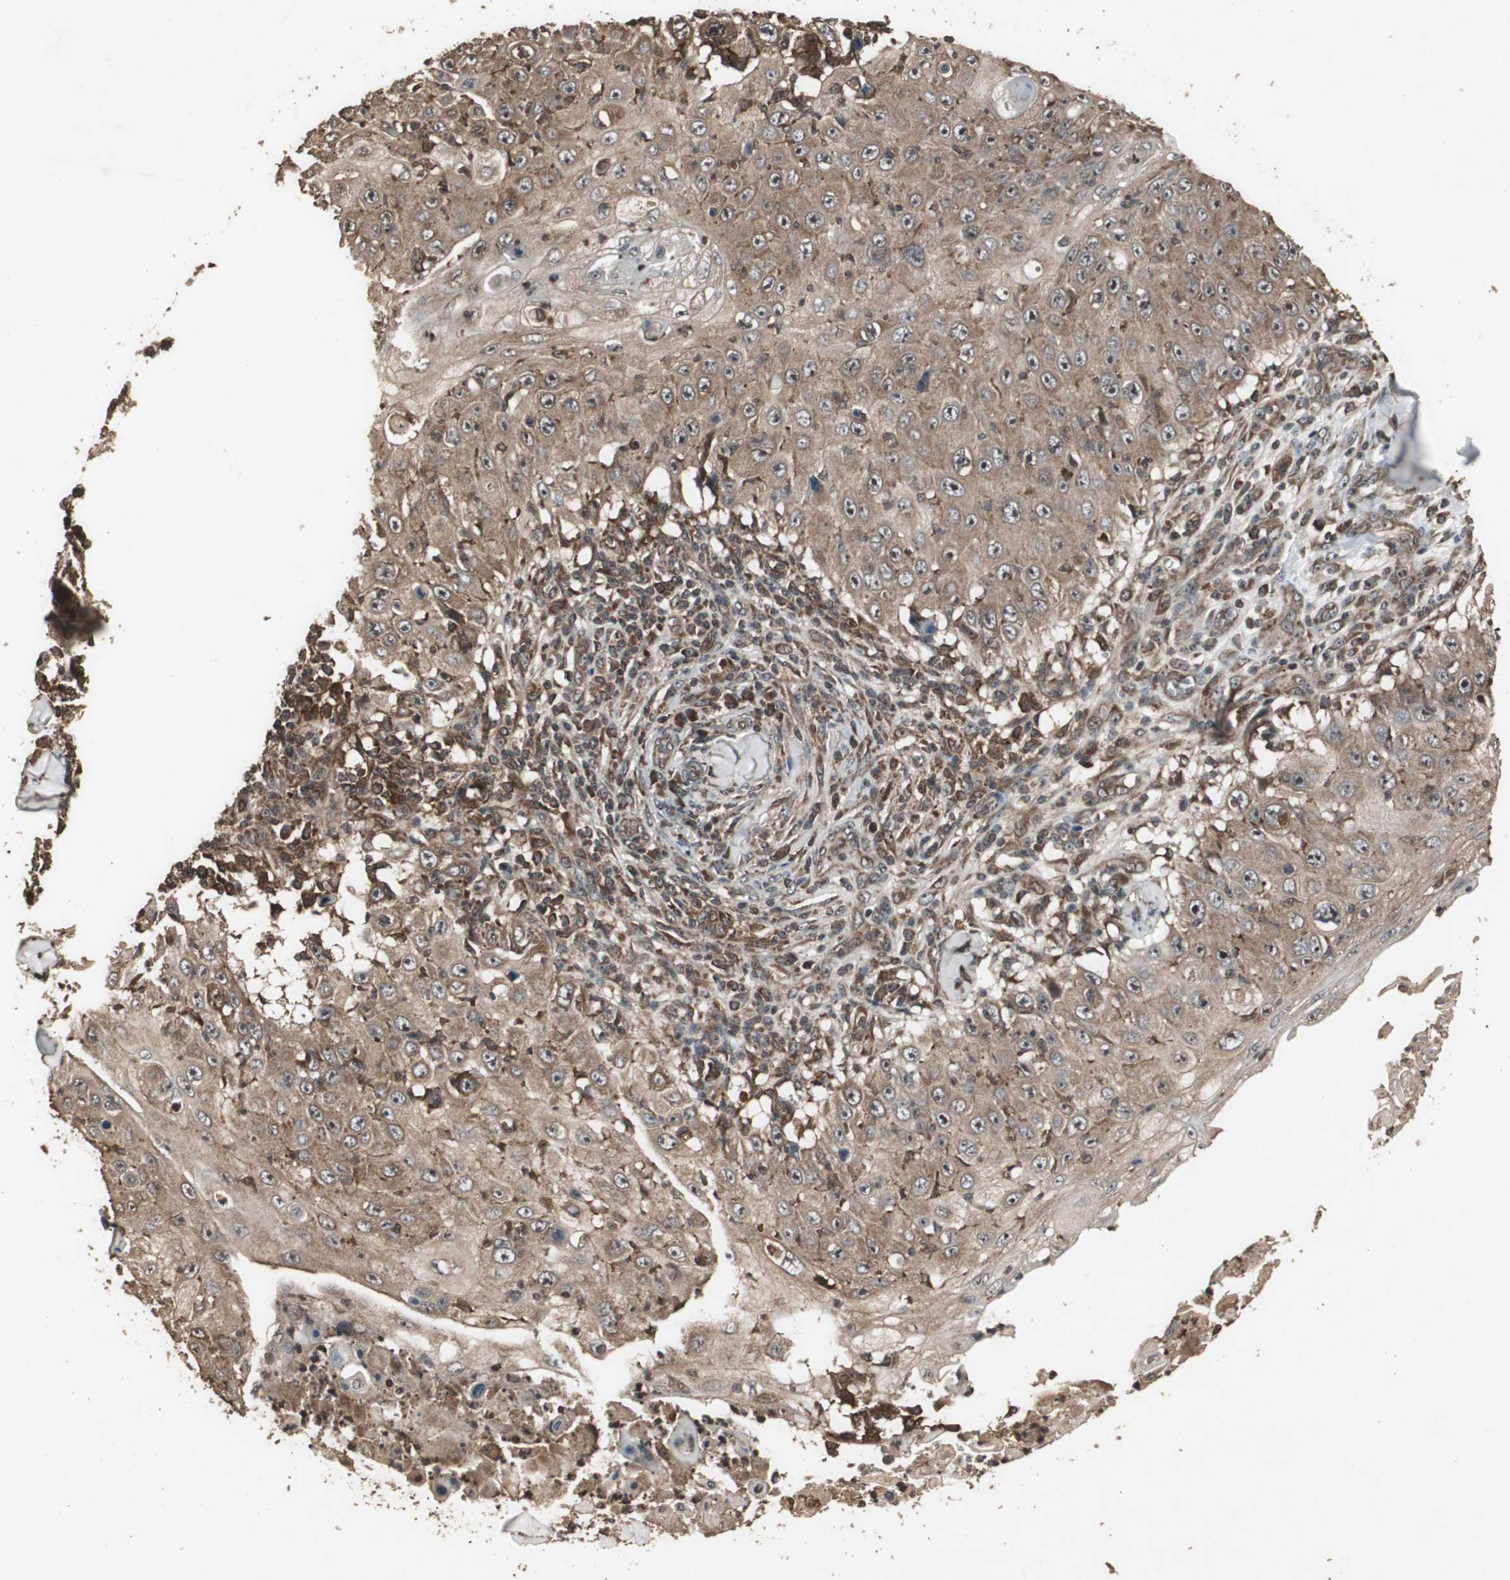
{"staining": {"intensity": "moderate", "quantity": ">75%", "location": "cytoplasmic/membranous"}, "tissue": "skin cancer", "cell_type": "Tumor cells", "image_type": "cancer", "snomed": [{"axis": "morphology", "description": "Squamous cell carcinoma, NOS"}, {"axis": "topography", "description": "Skin"}], "caption": "Skin cancer stained with immunohistochemistry (IHC) demonstrates moderate cytoplasmic/membranous positivity in about >75% of tumor cells.", "gene": "LAMTOR5", "patient": {"sex": "male", "age": 86}}